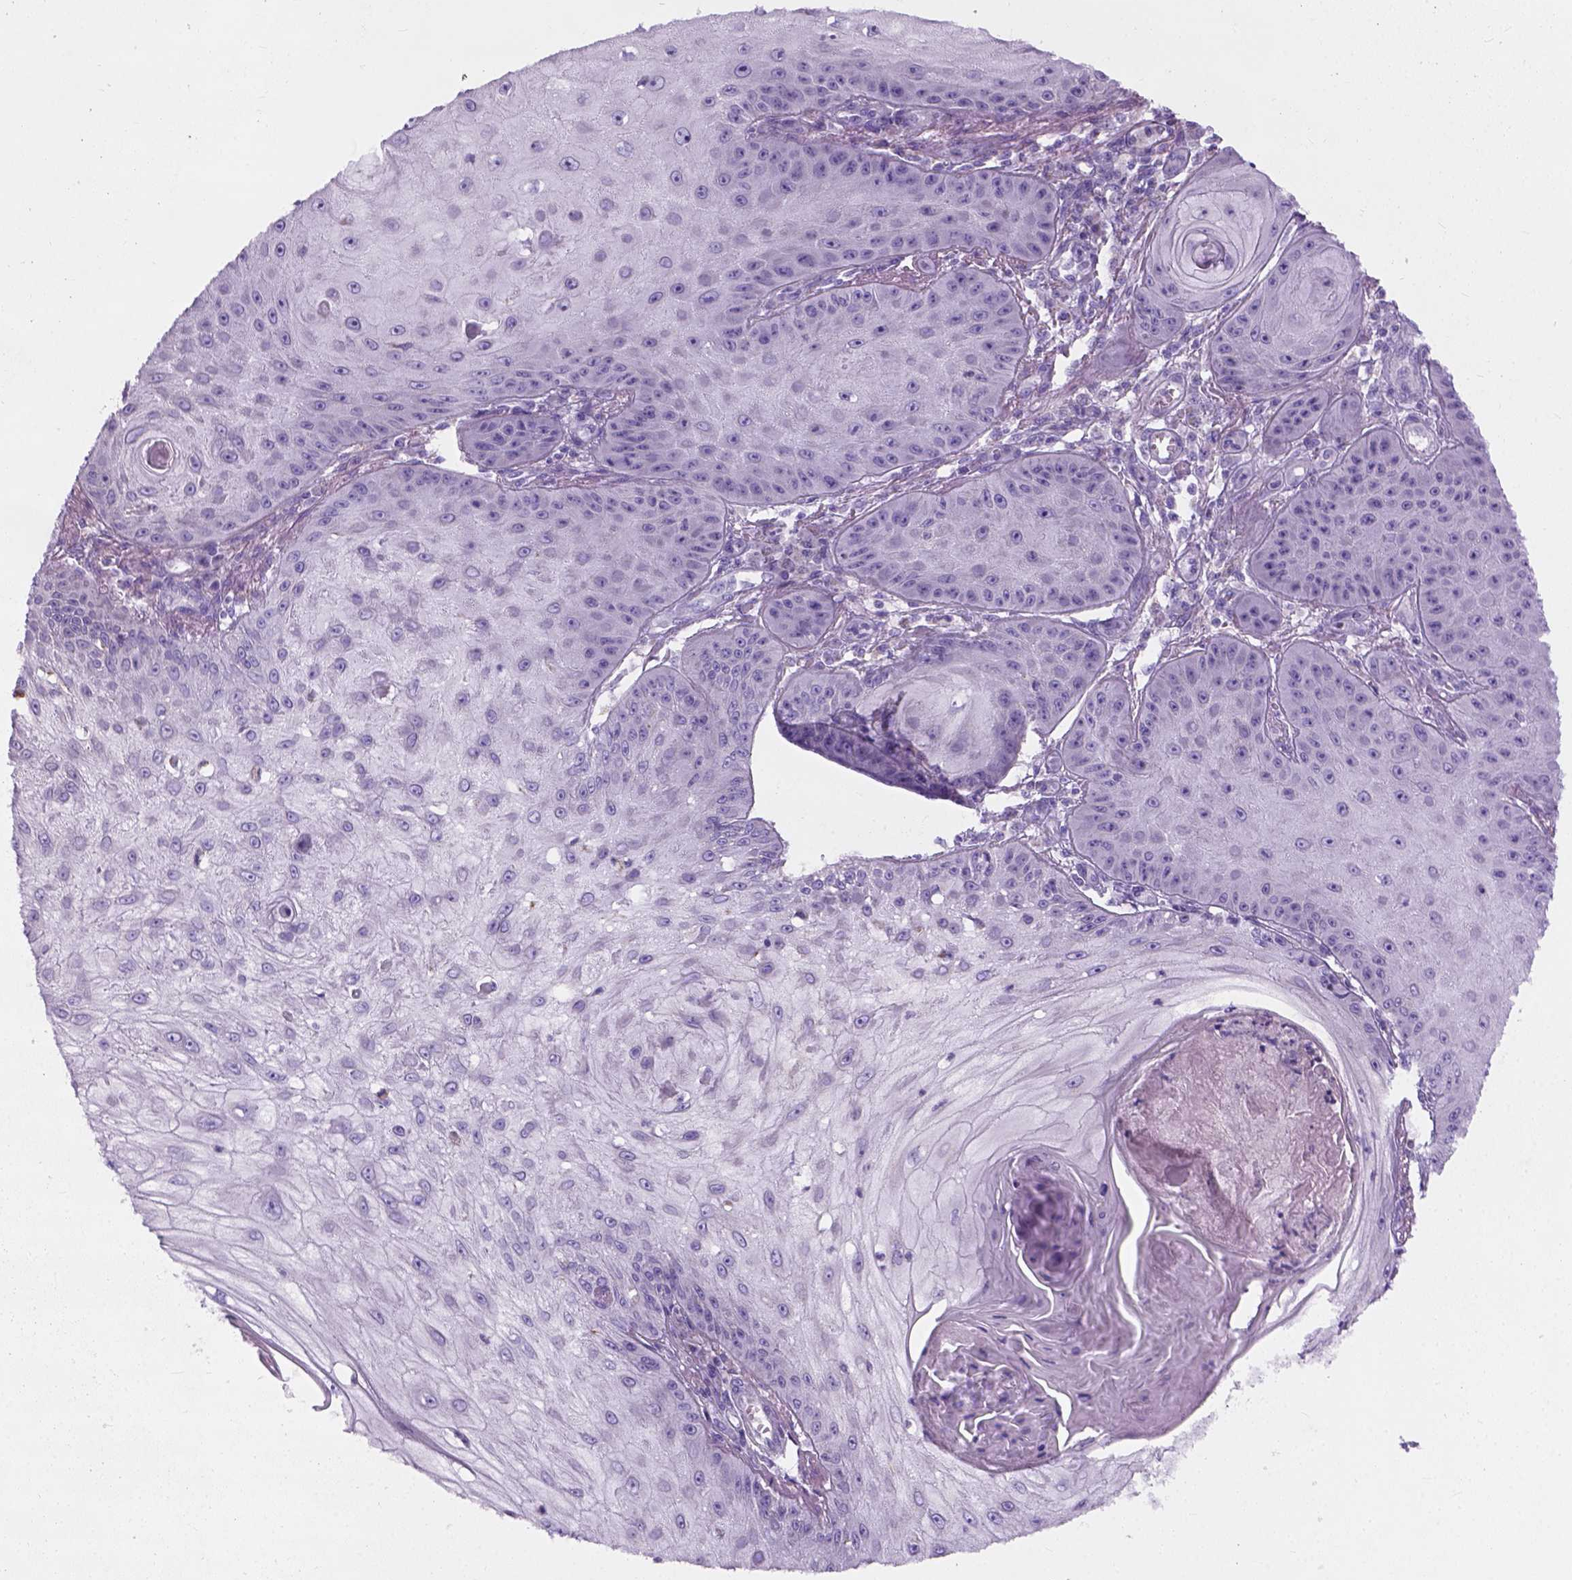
{"staining": {"intensity": "negative", "quantity": "none", "location": "none"}, "tissue": "skin cancer", "cell_type": "Tumor cells", "image_type": "cancer", "snomed": [{"axis": "morphology", "description": "Squamous cell carcinoma, NOS"}, {"axis": "topography", "description": "Skin"}], "caption": "Skin squamous cell carcinoma was stained to show a protein in brown. There is no significant staining in tumor cells.", "gene": "CHODL", "patient": {"sex": "male", "age": 70}}